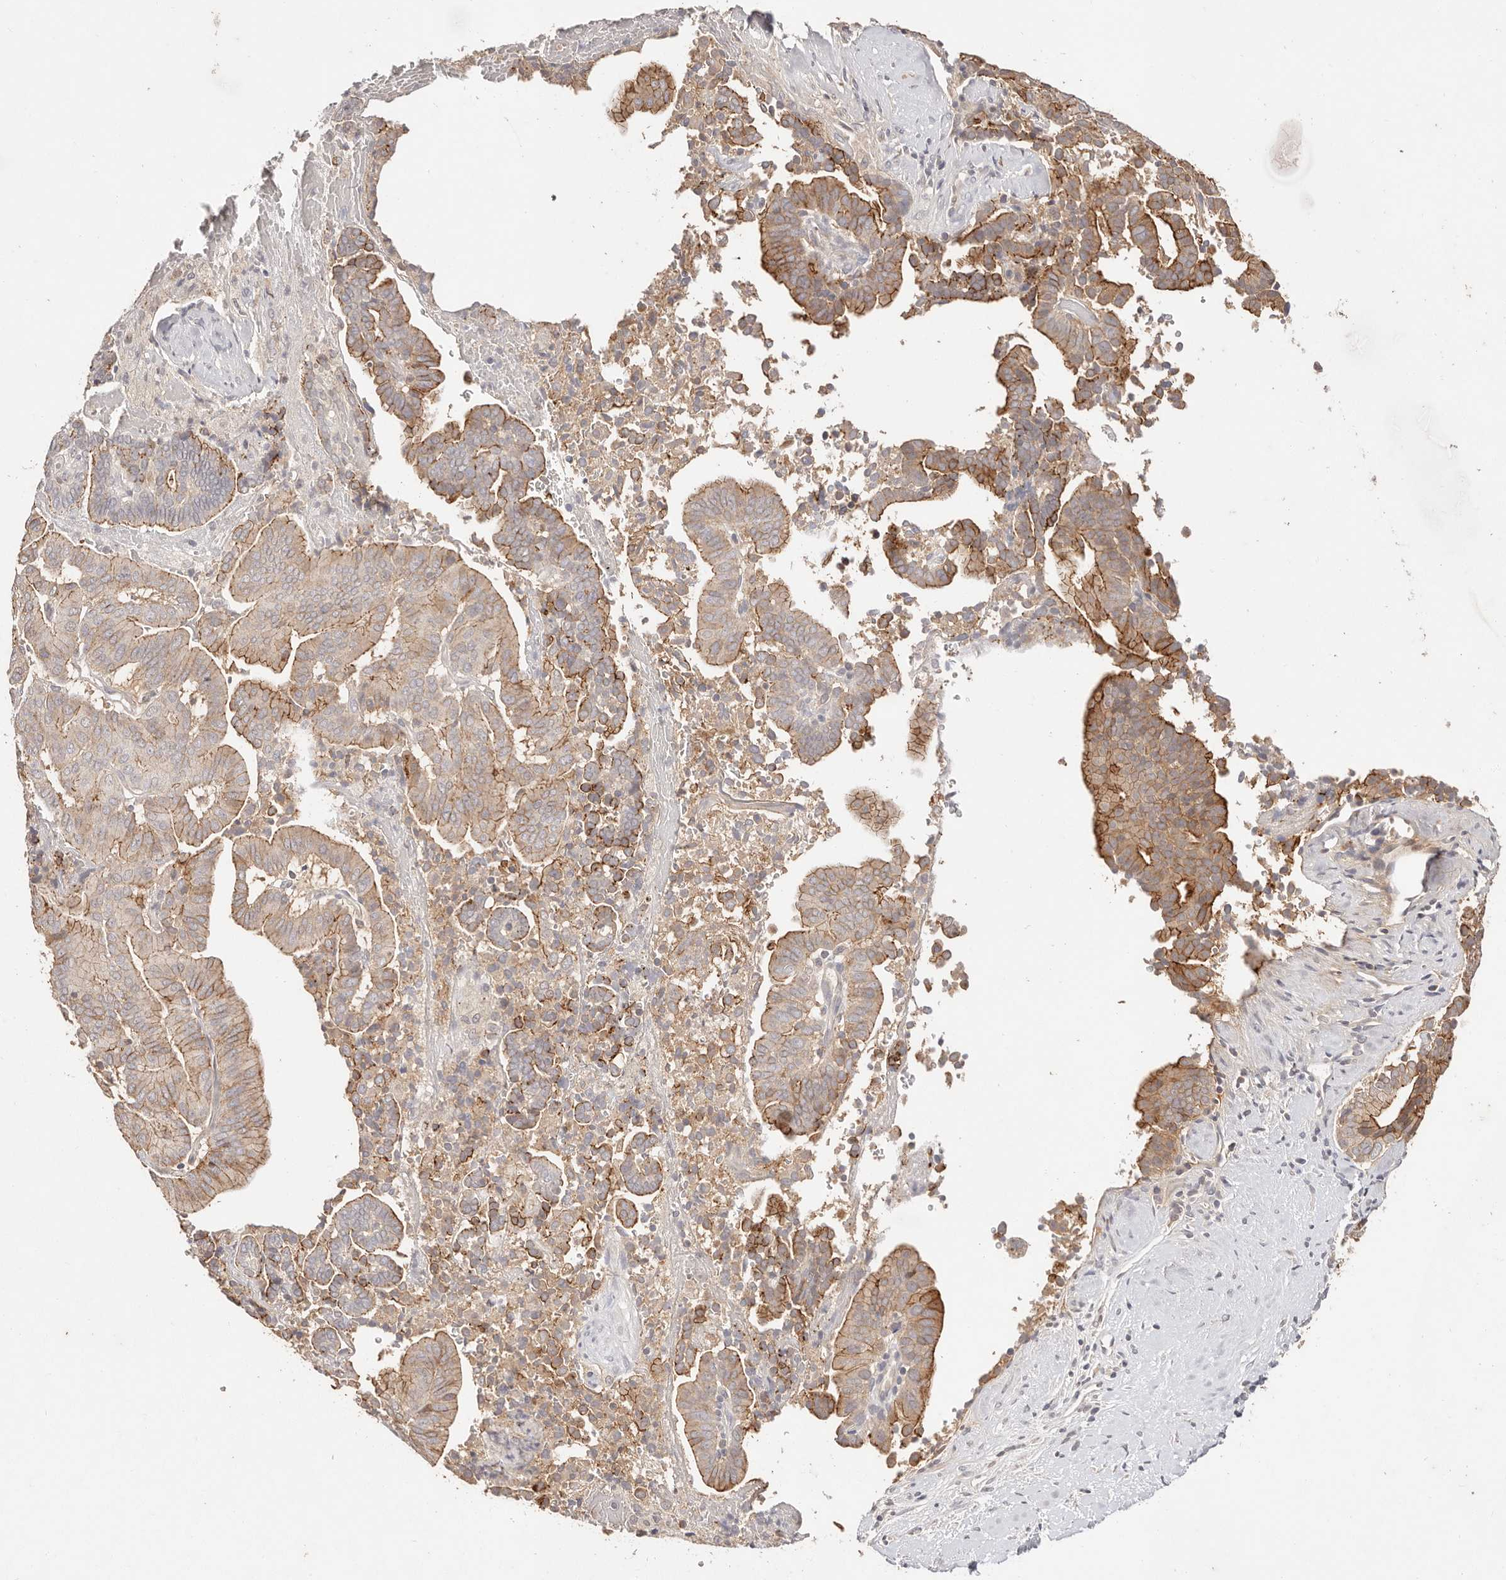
{"staining": {"intensity": "moderate", "quantity": "25%-75%", "location": "cytoplasmic/membranous"}, "tissue": "liver cancer", "cell_type": "Tumor cells", "image_type": "cancer", "snomed": [{"axis": "morphology", "description": "Cholangiocarcinoma"}, {"axis": "topography", "description": "Liver"}], "caption": "This image reveals liver cancer (cholangiocarcinoma) stained with immunohistochemistry (IHC) to label a protein in brown. The cytoplasmic/membranous of tumor cells show moderate positivity for the protein. Nuclei are counter-stained blue.", "gene": "CXADR", "patient": {"sex": "female", "age": 75}}